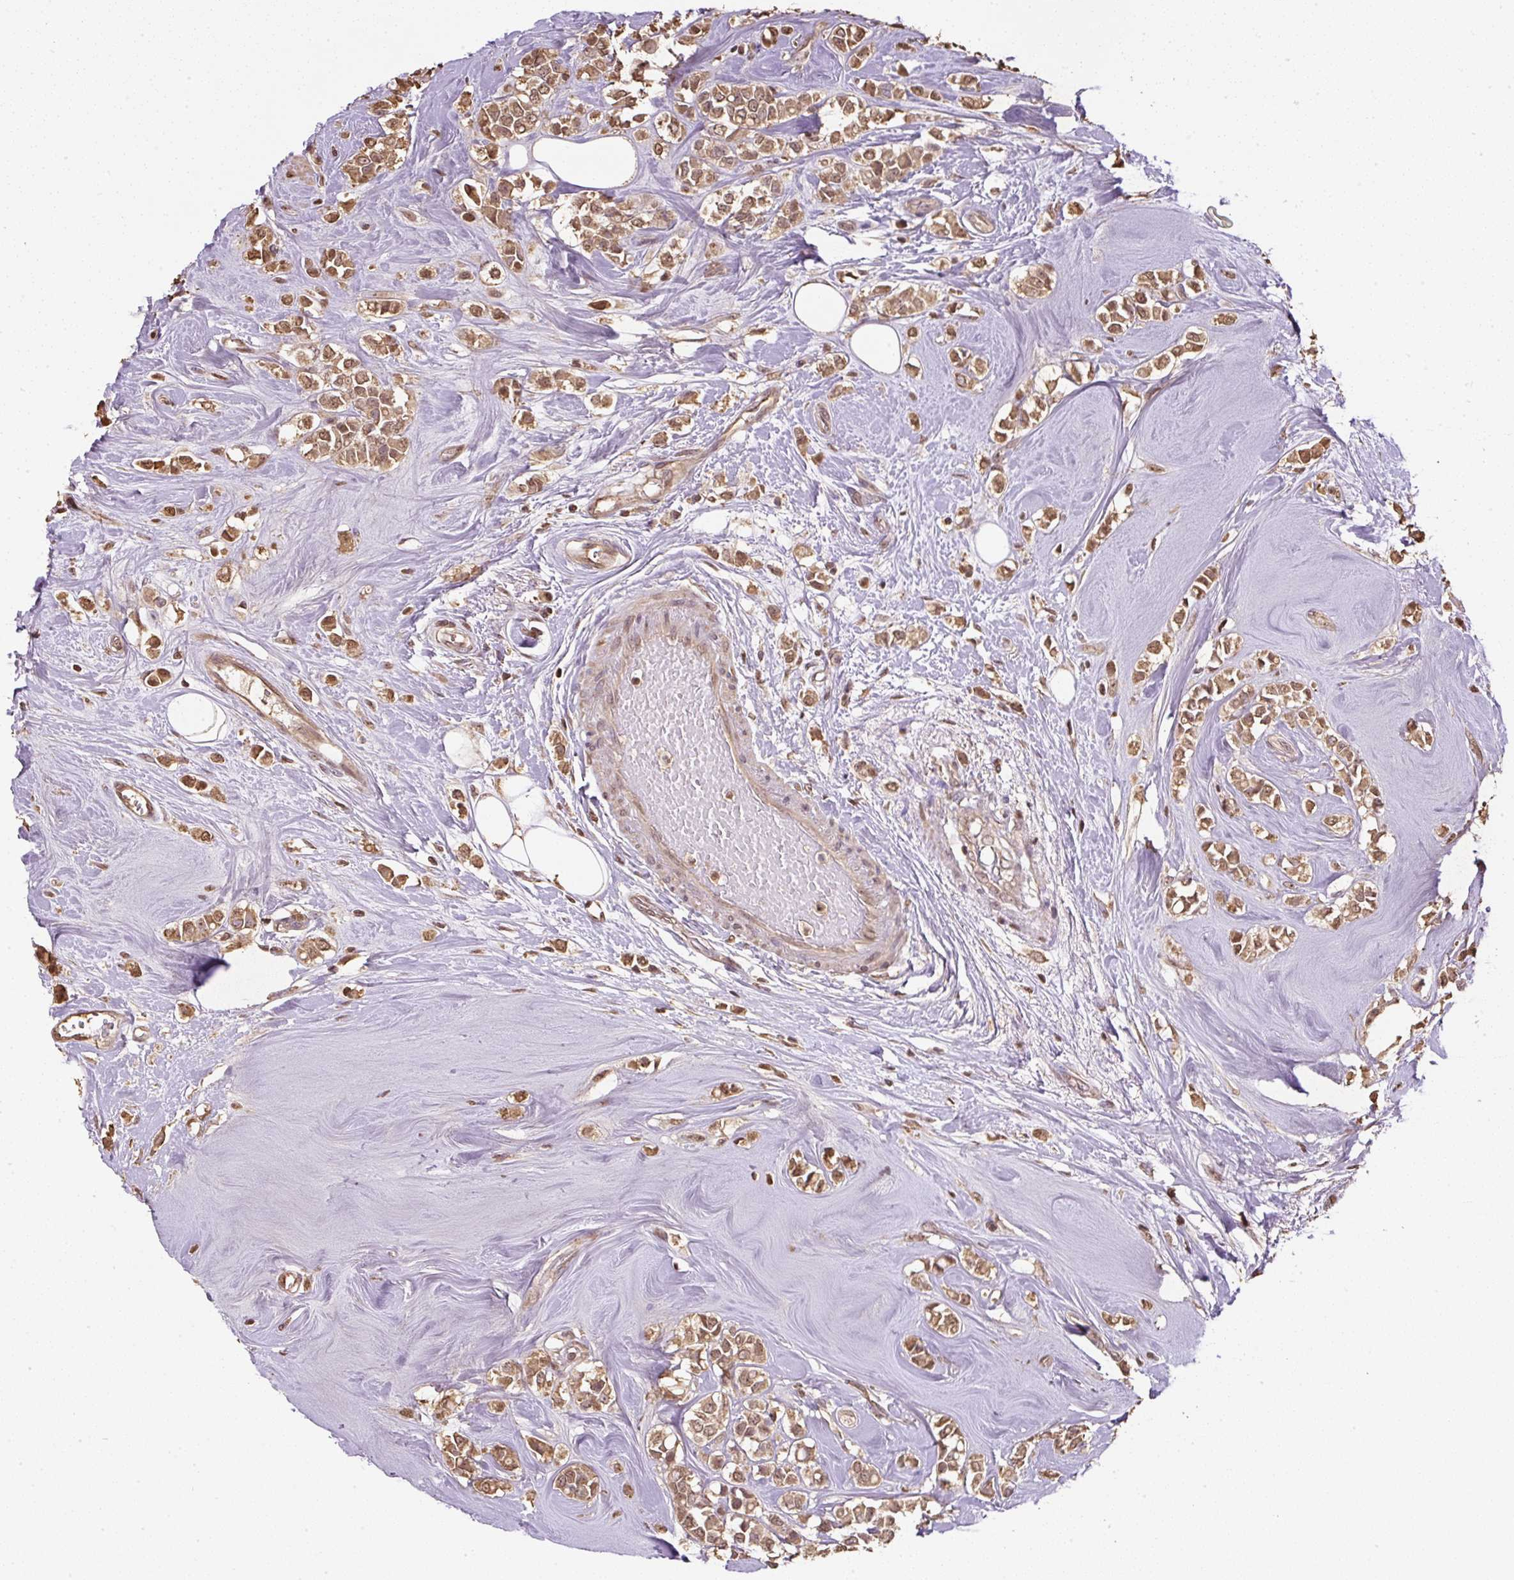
{"staining": {"intensity": "moderate", "quantity": ">75%", "location": "cytoplasmic/membranous,nuclear"}, "tissue": "breast cancer", "cell_type": "Tumor cells", "image_type": "cancer", "snomed": [{"axis": "morphology", "description": "Lobular carcinoma"}, {"axis": "topography", "description": "Breast"}], "caption": "The immunohistochemical stain labels moderate cytoplasmic/membranous and nuclear positivity in tumor cells of breast cancer tissue.", "gene": "TMEM170B", "patient": {"sex": "female", "age": 68}}